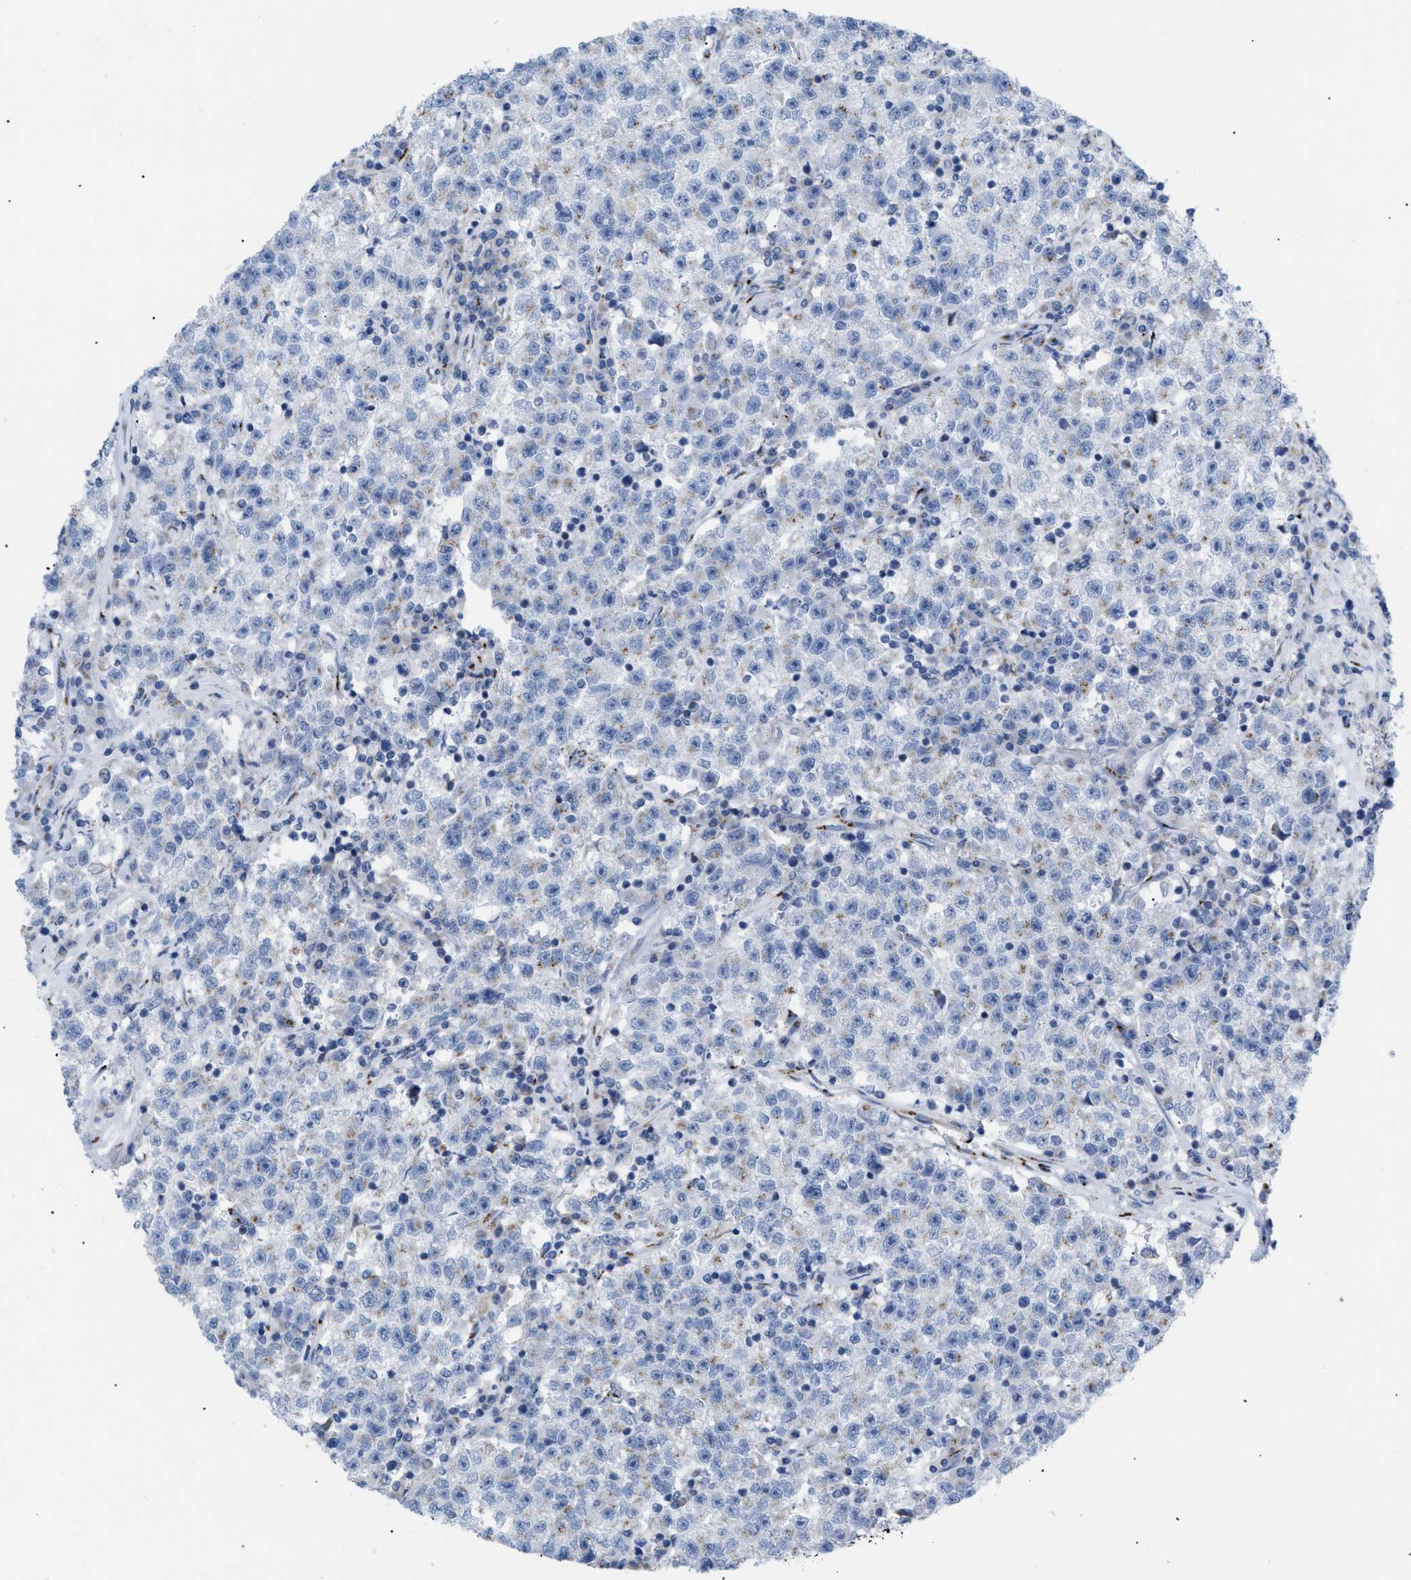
{"staining": {"intensity": "moderate", "quantity": "<25%", "location": "cytoplasmic/membranous"}, "tissue": "testis cancer", "cell_type": "Tumor cells", "image_type": "cancer", "snomed": [{"axis": "morphology", "description": "Seminoma, NOS"}, {"axis": "topography", "description": "Testis"}], "caption": "There is low levels of moderate cytoplasmic/membranous positivity in tumor cells of seminoma (testis), as demonstrated by immunohistochemical staining (brown color).", "gene": "TMEM17", "patient": {"sex": "male", "age": 22}}